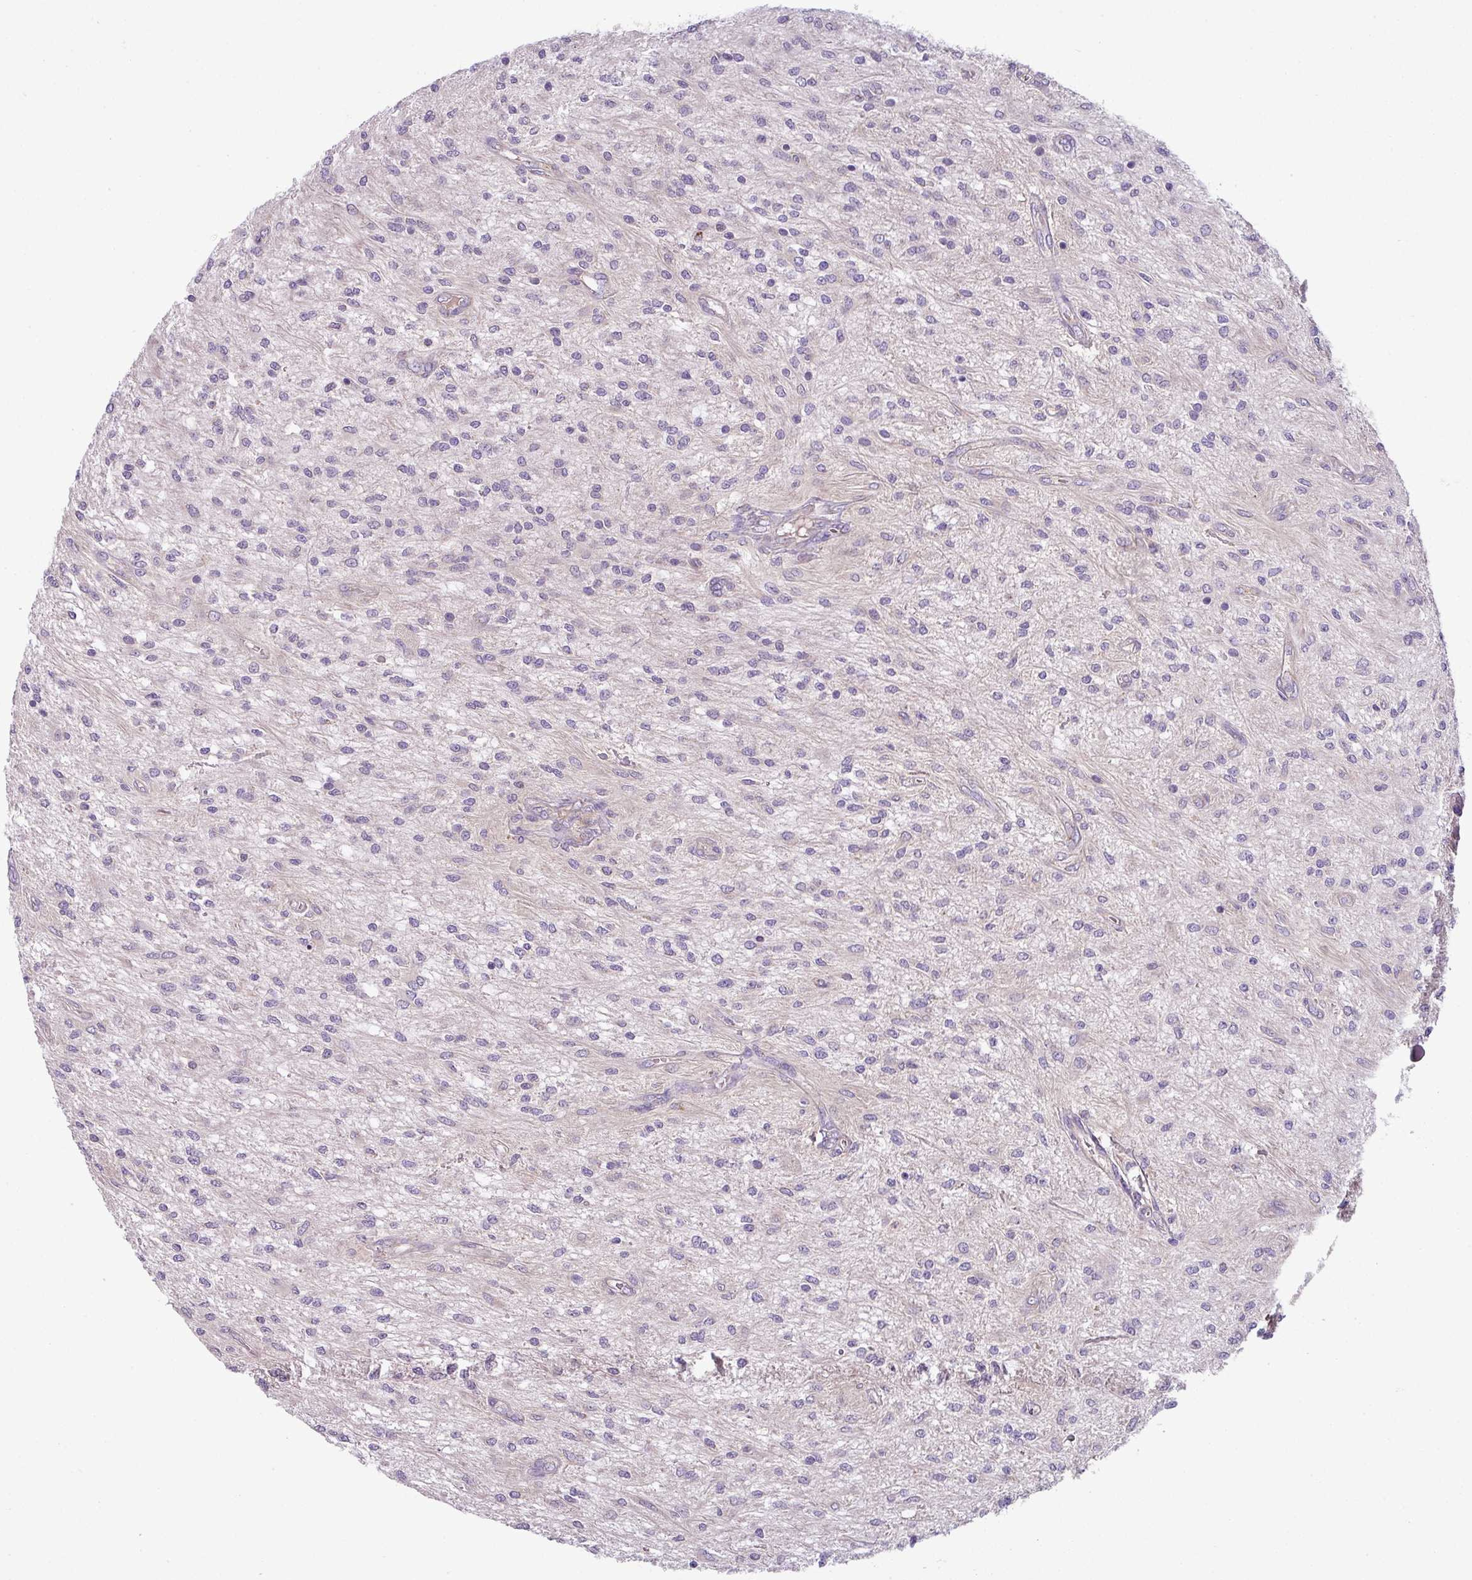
{"staining": {"intensity": "negative", "quantity": "none", "location": "none"}, "tissue": "glioma", "cell_type": "Tumor cells", "image_type": "cancer", "snomed": [{"axis": "morphology", "description": "Glioma, malignant, Low grade"}, {"axis": "topography", "description": "Cerebellum"}], "caption": "Protein analysis of glioma demonstrates no significant positivity in tumor cells.", "gene": "LRRC9", "patient": {"sex": "female", "age": 14}}